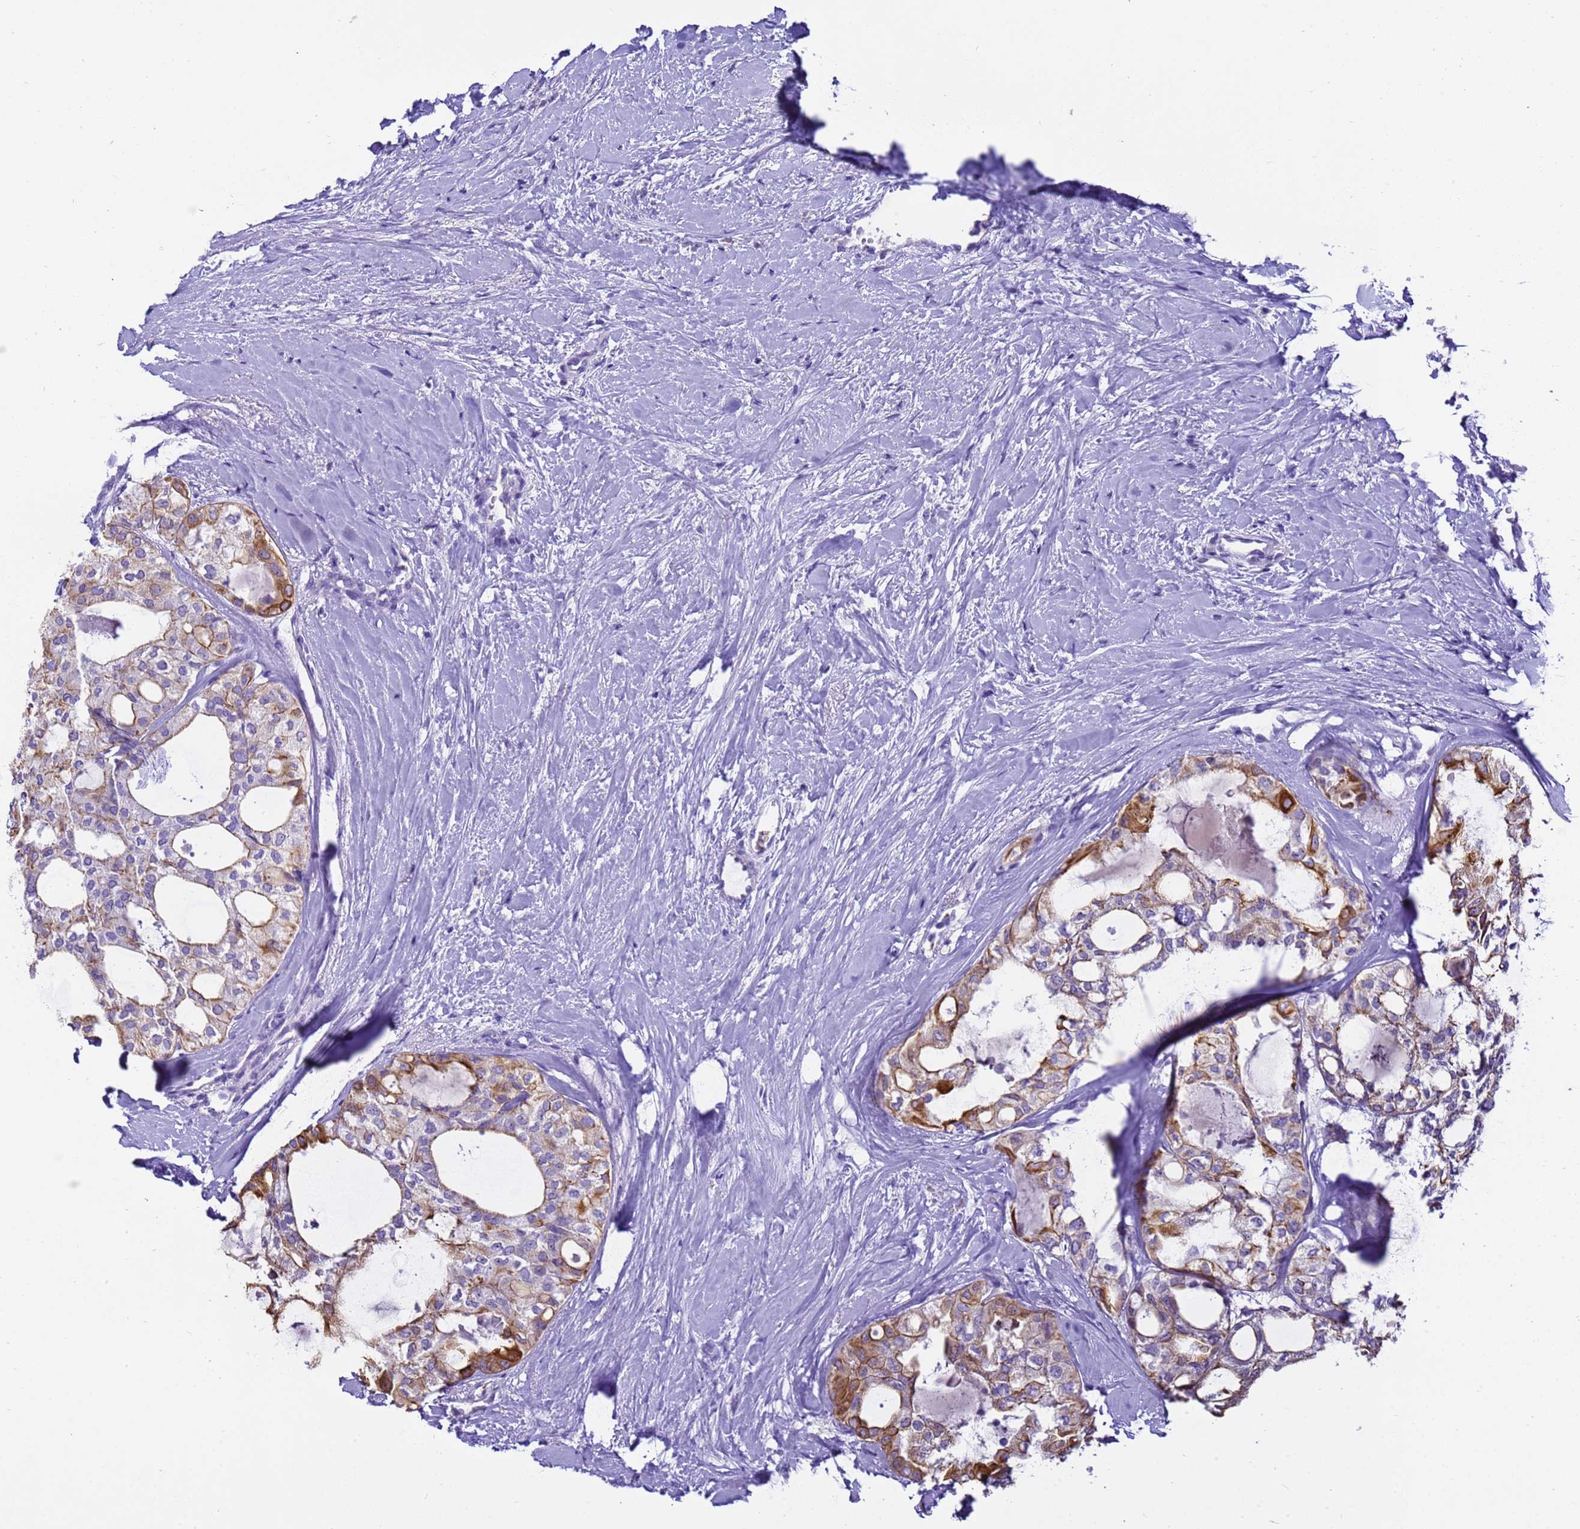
{"staining": {"intensity": "moderate", "quantity": "<25%", "location": "cytoplasmic/membranous"}, "tissue": "thyroid cancer", "cell_type": "Tumor cells", "image_type": "cancer", "snomed": [{"axis": "morphology", "description": "Follicular adenoma carcinoma, NOS"}, {"axis": "topography", "description": "Thyroid gland"}], "caption": "This image reveals IHC staining of thyroid cancer (follicular adenoma carcinoma), with low moderate cytoplasmic/membranous staining in approximately <25% of tumor cells.", "gene": "PIEZO2", "patient": {"sex": "male", "age": 75}}